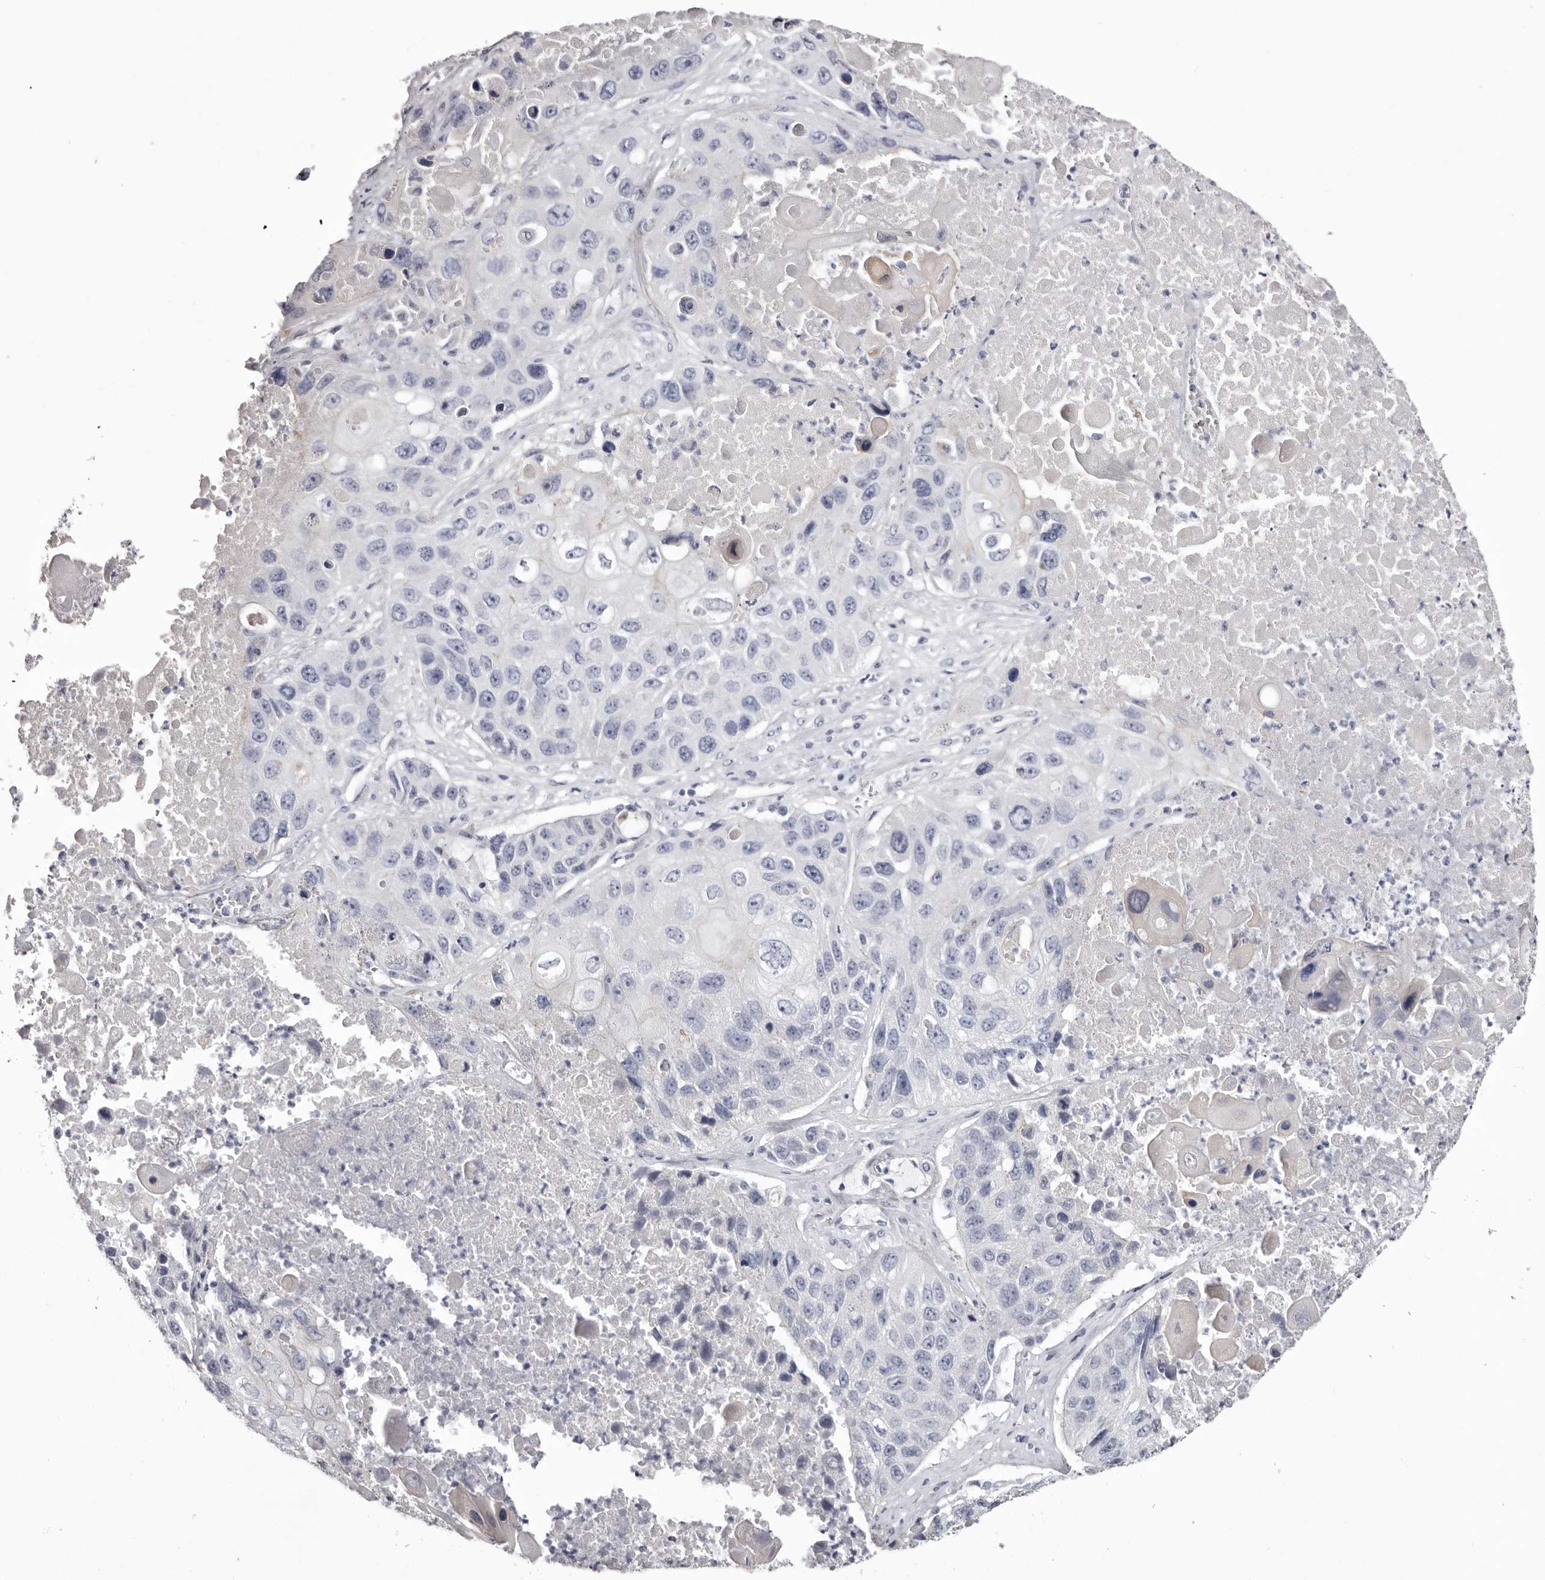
{"staining": {"intensity": "negative", "quantity": "none", "location": "none"}, "tissue": "lung cancer", "cell_type": "Tumor cells", "image_type": "cancer", "snomed": [{"axis": "morphology", "description": "Squamous cell carcinoma, NOS"}, {"axis": "topography", "description": "Lung"}], "caption": "This is an immunohistochemistry image of human lung cancer. There is no expression in tumor cells.", "gene": "CA6", "patient": {"sex": "male", "age": 61}}